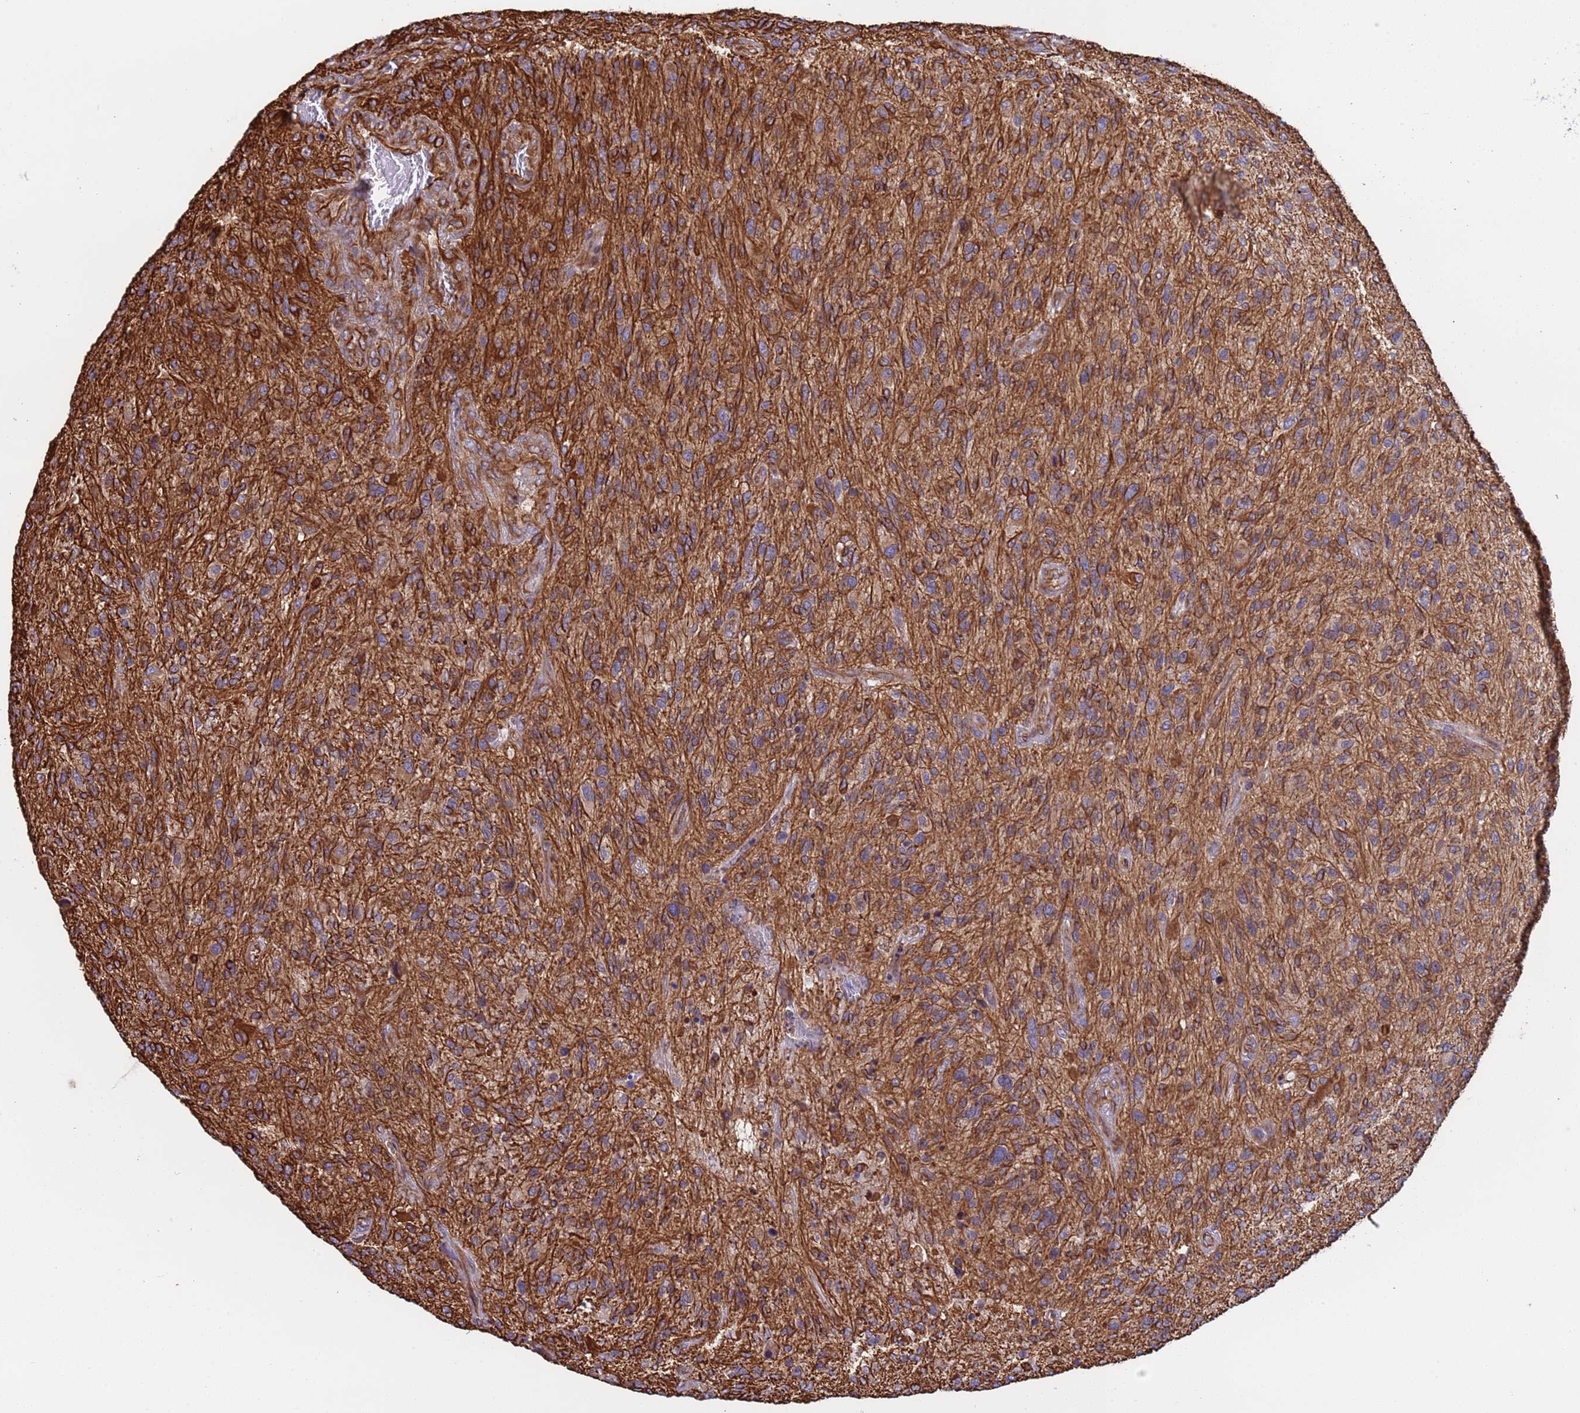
{"staining": {"intensity": "moderate", "quantity": ">75%", "location": "cytoplasmic/membranous"}, "tissue": "glioma", "cell_type": "Tumor cells", "image_type": "cancer", "snomed": [{"axis": "morphology", "description": "Glioma, malignant, High grade"}, {"axis": "topography", "description": "Brain"}], "caption": "Immunohistochemistry (DAB (3,3'-diaminobenzidine)) staining of human high-grade glioma (malignant) demonstrates moderate cytoplasmic/membranous protein positivity in about >75% of tumor cells.", "gene": "NUDT12", "patient": {"sex": "male", "age": 47}}